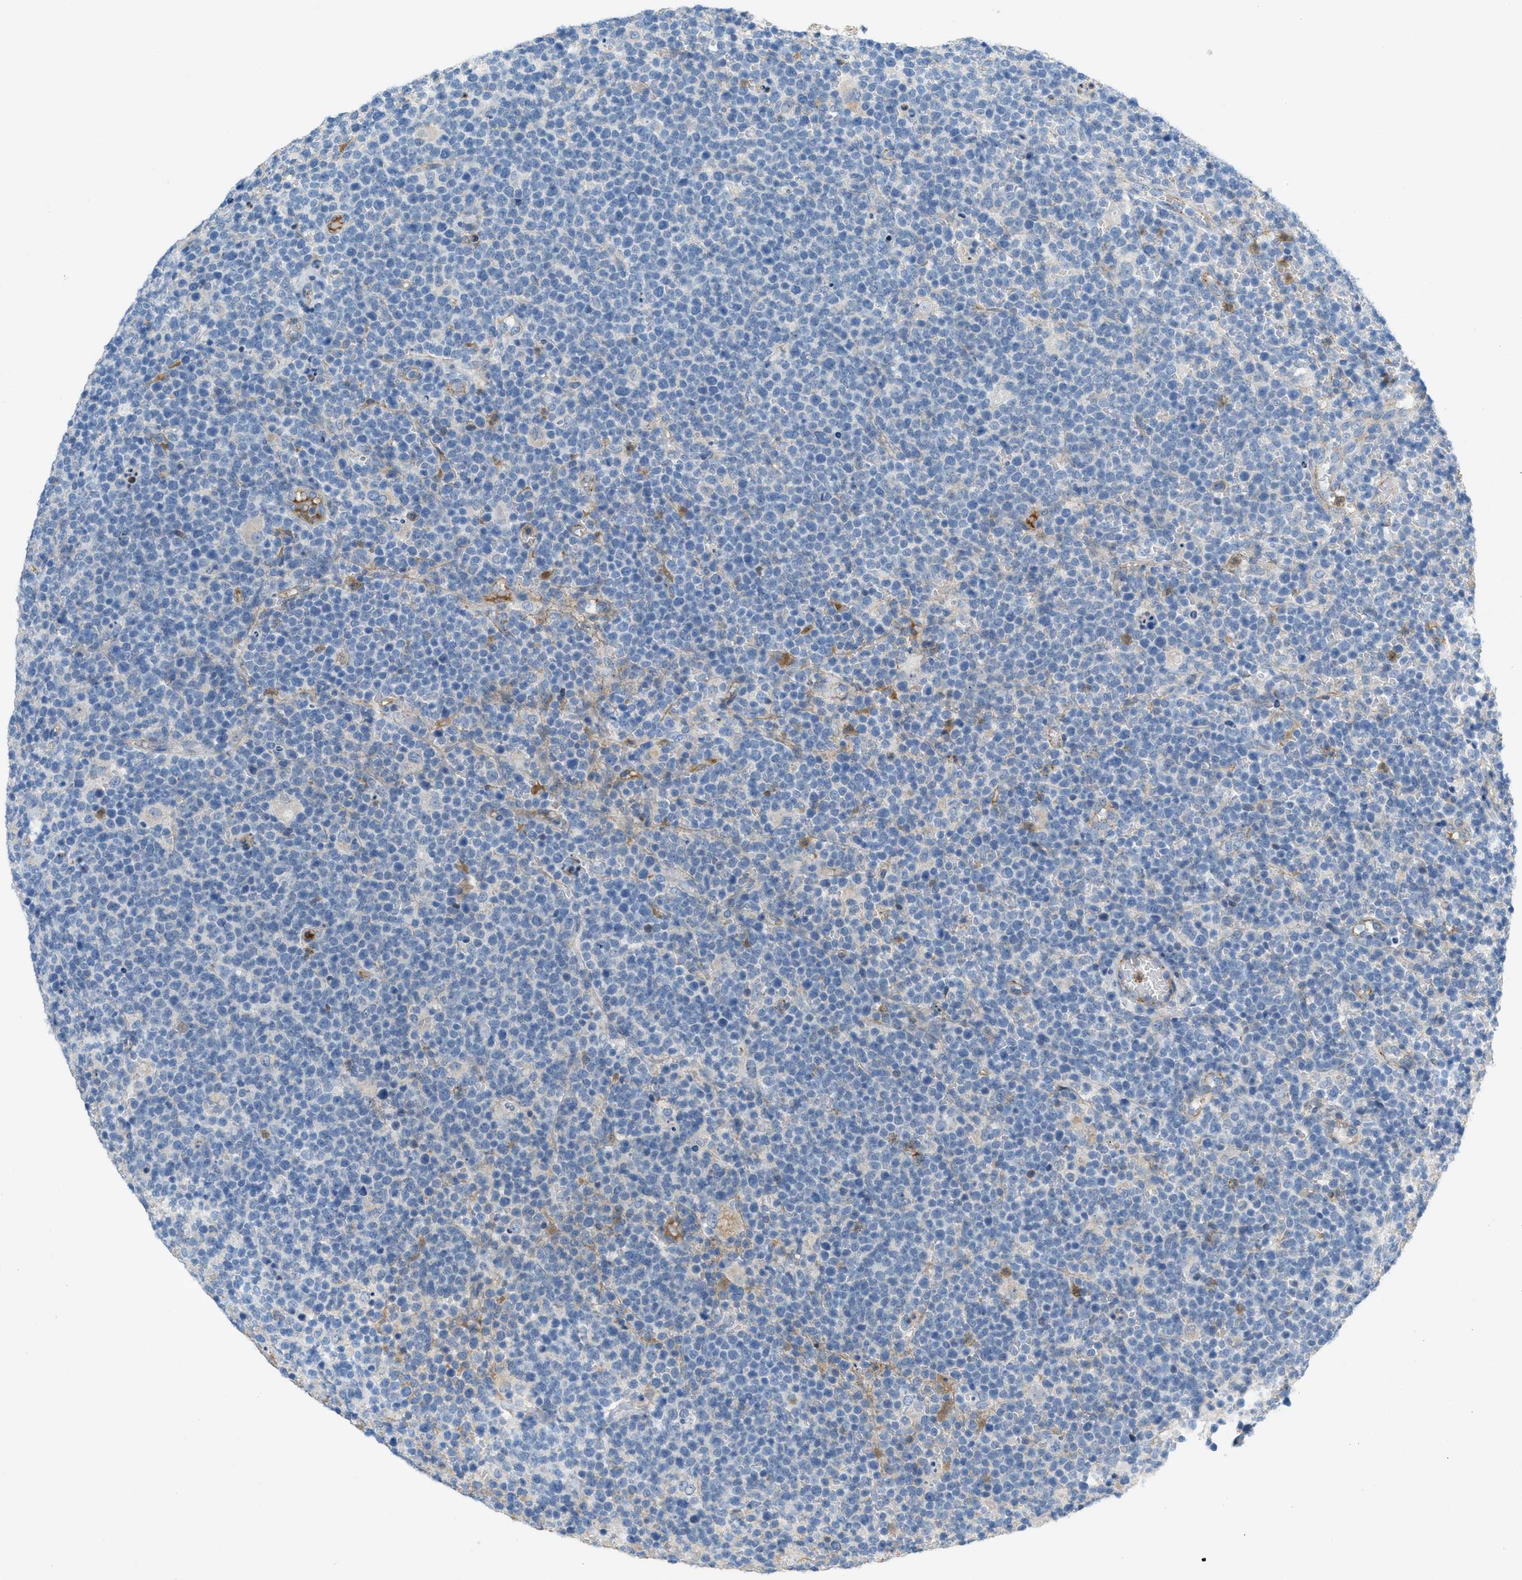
{"staining": {"intensity": "negative", "quantity": "none", "location": "none"}, "tissue": "lymphoma", "cell_type": "Tumor cells", "image_type": "cancer", "snomed": [{"axis": "morphology", "description": "Malignant lymphoma, non-Hodgkin's type, High grade"}, {"axis": "topography", "description": "Lymph node"}], "caption": "Immunohistochemistry (IHC) of human malignant lymphoma, non-Hodgkin's type (high-grade) displays no positivity in tumor cells.", "gene": "CRB3", "patient": {"sex": "male", "age": 61}}